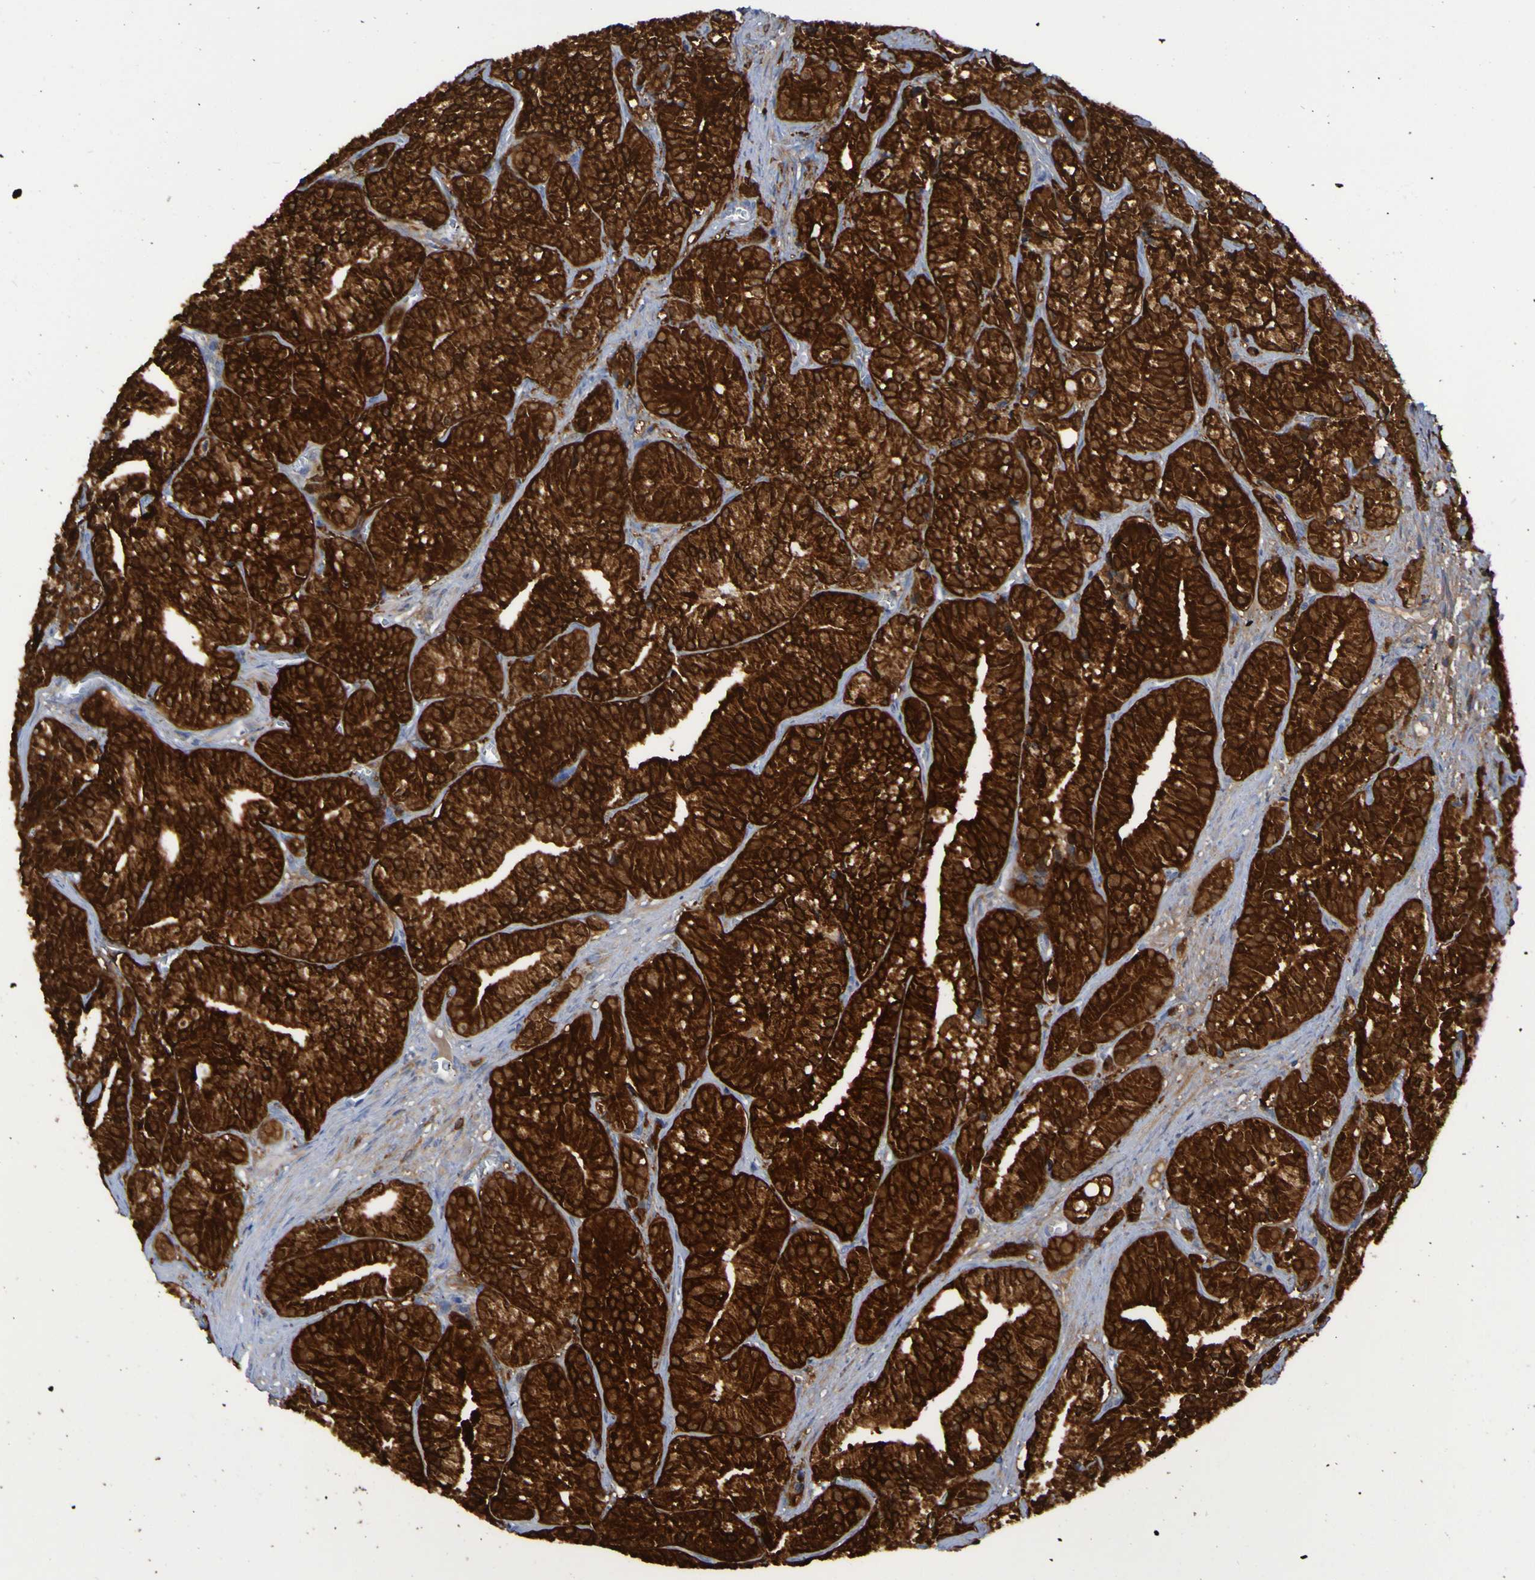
{"staining": {"intensity": "strong", "quantity": ">75%", "location": "cytoplasmic/membranous"}, "tissue": "prostate cancer", "cell_type": "Tumor cells", "image_type": "cancer", "snomed": [{"axis": "morphology", "description": "Adenocarcinoma, Low grade"}, {"axis": "topography", "description": "Prostate"}], "caption": "There is high levels of strong cytoplasmic/membranous positivity in tumor cells of low-grade adenocarcinoma (prostate), as demonstrated by immunohistochemical staining (brown color).", "gene": "MPPE1", "patient": {"sex": "male", "age": 89}}